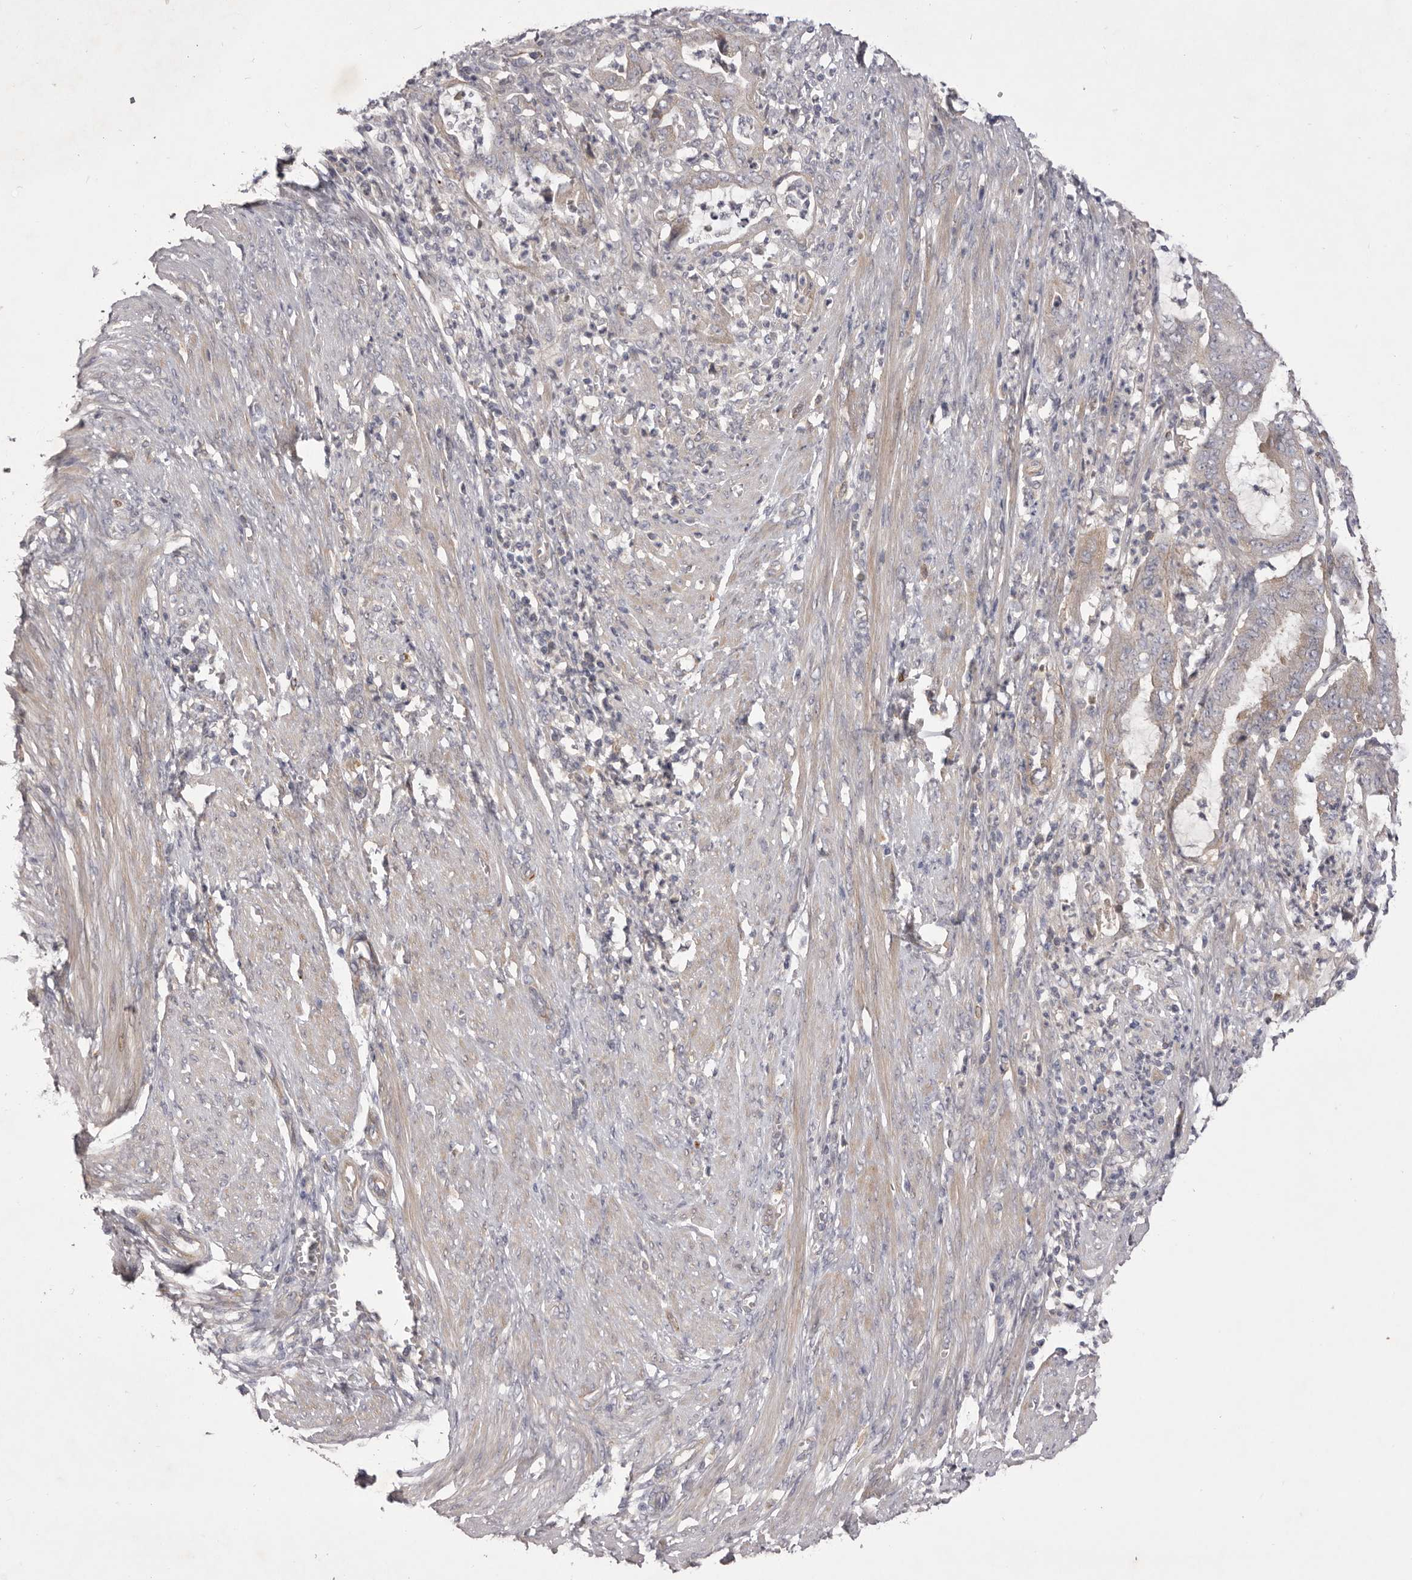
{"staining": {"intensity": "negative", "quantity": "none", "location": "none"}, "tissue": "endometrial cancer", "cell_type": "Tumor cells", "image_type": "cancer", "snomed": [{"axis": "morphology", "description": "Adenocarcinoma, NOS"}, {"axis": "topography", "description": "Endometrium"}], "caption": "IHC photomicrograph of endometrial adenocarcinoma stained for a protein (brown), which reveals no staining in tumor cells.", "gene": "PNRC1", "patient": {"sex": "female", "age": 51}}